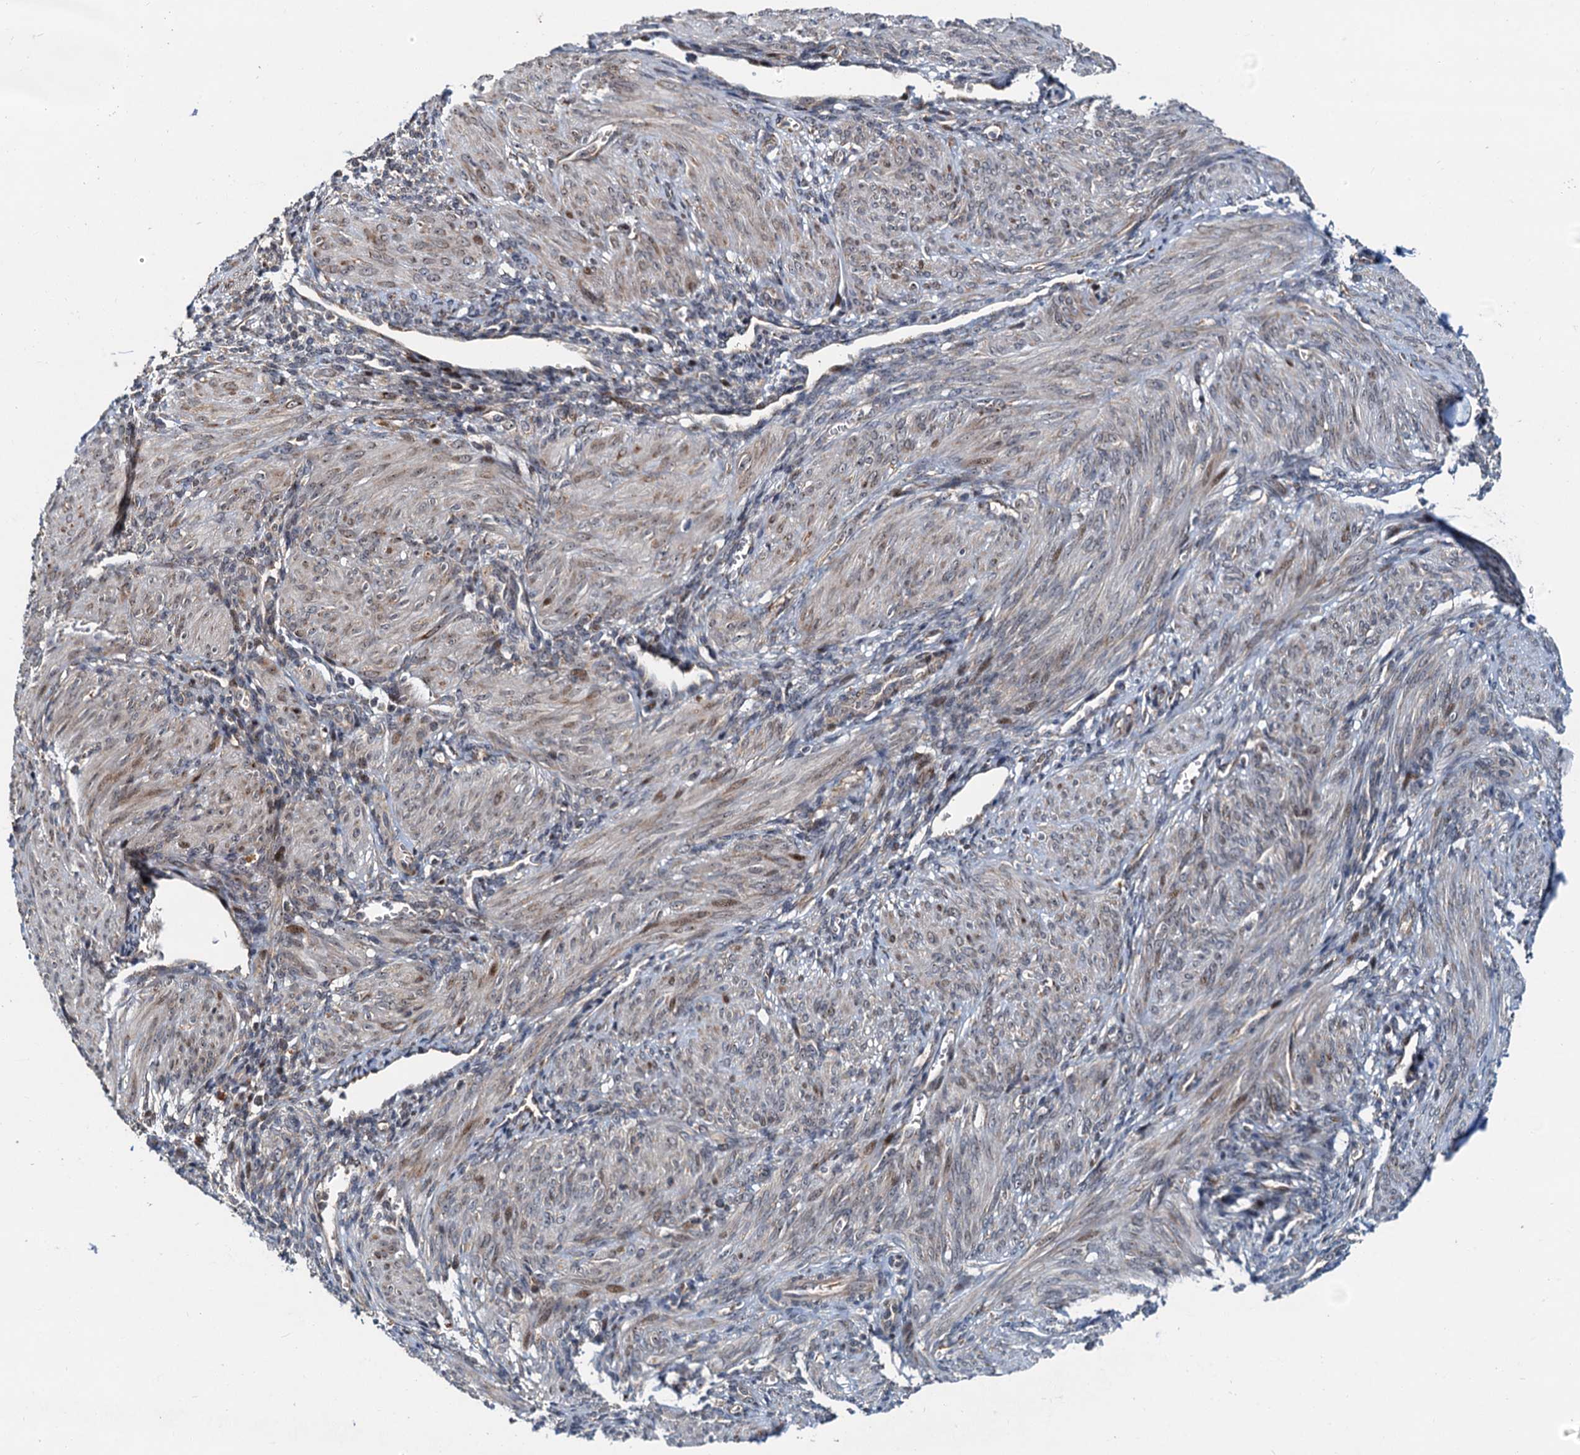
{"staining": {"intensity": "moderate", "quantity": "25%-75%", "location": "nuclear"}, "tissue": "smooth muscle", "cell_type": "Smooth muscle cells", "image_type": "normal", "snomed": [{"axis": "morphology", "description": "Normal tissue, NOS"}, {"axis": "topography", "description": "Smooth muscle"}], "caption": "Smooth muscle stained for a protein (brown) exhibits moderate nuclear positive expression in about 25%-75% of smooth muscle cells.", "gene": "DNAJC21", "patient": {"sex": "female", "age": 39}}